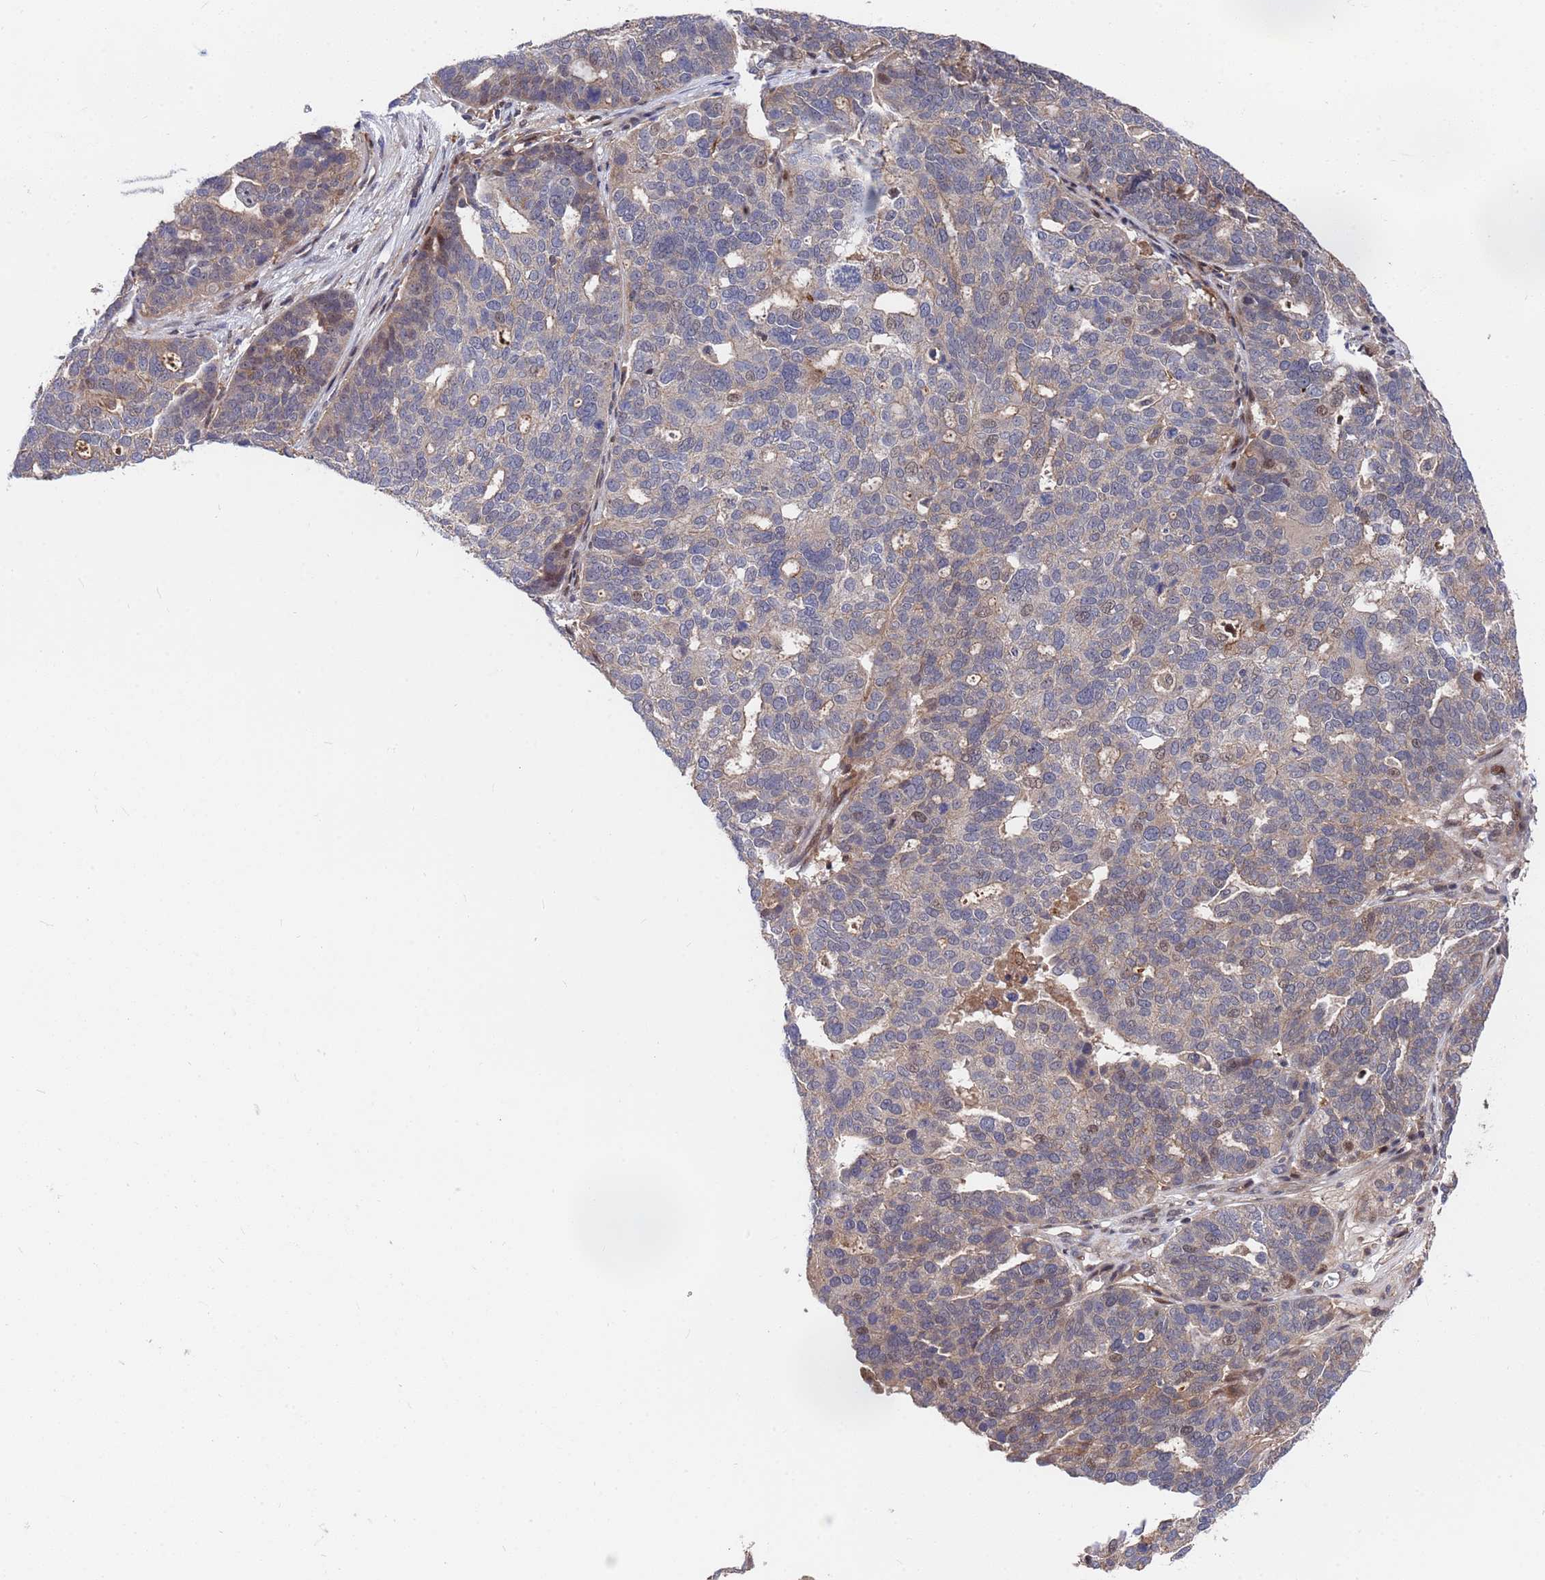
{"staining": {"intensity": "weak", "quantity": "<25%", "location": "cytoplasmic/membranous"}, "tissue": "ovarian cancer", "cell_type": "Tumor cells", "image_type": "cancer", "snomed": [{"axis": "morphology", "description": "Cystadenocarcinoma, serous, NOS"}, {"axis": "topography", "description": "Ovary"}], "caption": "This is an immunohistochemistry micrograph of ovarian cancer. There is no positivity in tumor cells.", "gene": "TMBIM6", "patient": {"sex": "female", "age": 59}}